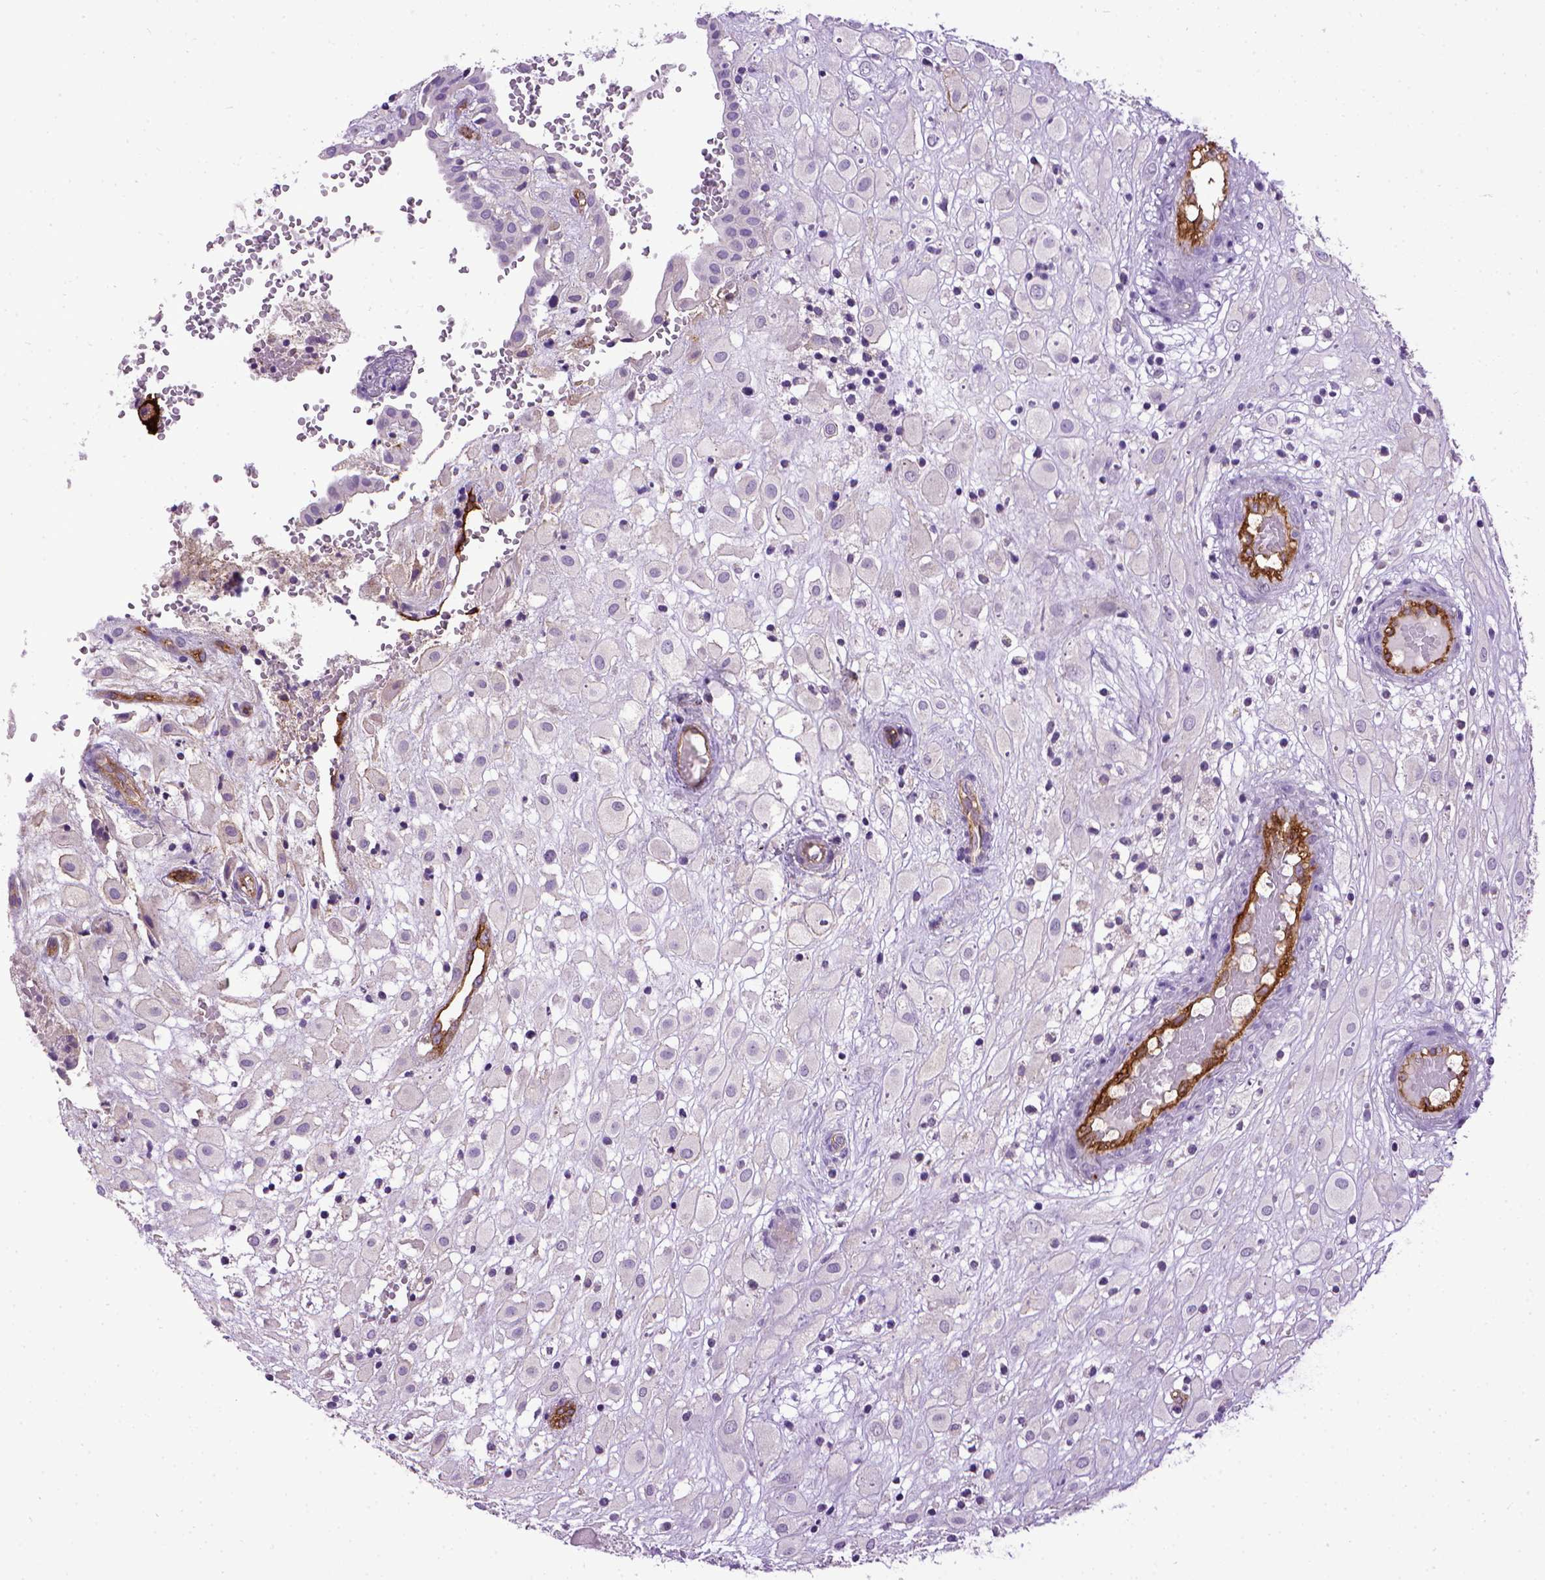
{"staining": {"intensity": "negative", "quantity": "none", "location": "none"}, "tissue": "placenta", "cell_type": "Decidual cells", "image_type": "normal", "snomed": [{"axis": "morphology", "description": "Normal tissue, NOS"}, {"axis": "topography", "description": "Placenta"}], "caption": "A histopathology image of human placenta is negative for staining in decidual cells. Brightfield microscopy of IHC stained with DAB (brown) and hematoxylin (blue), captured at high magnification.", "gene": "ENG", "patient": {"sex": "female", "age": 24}}